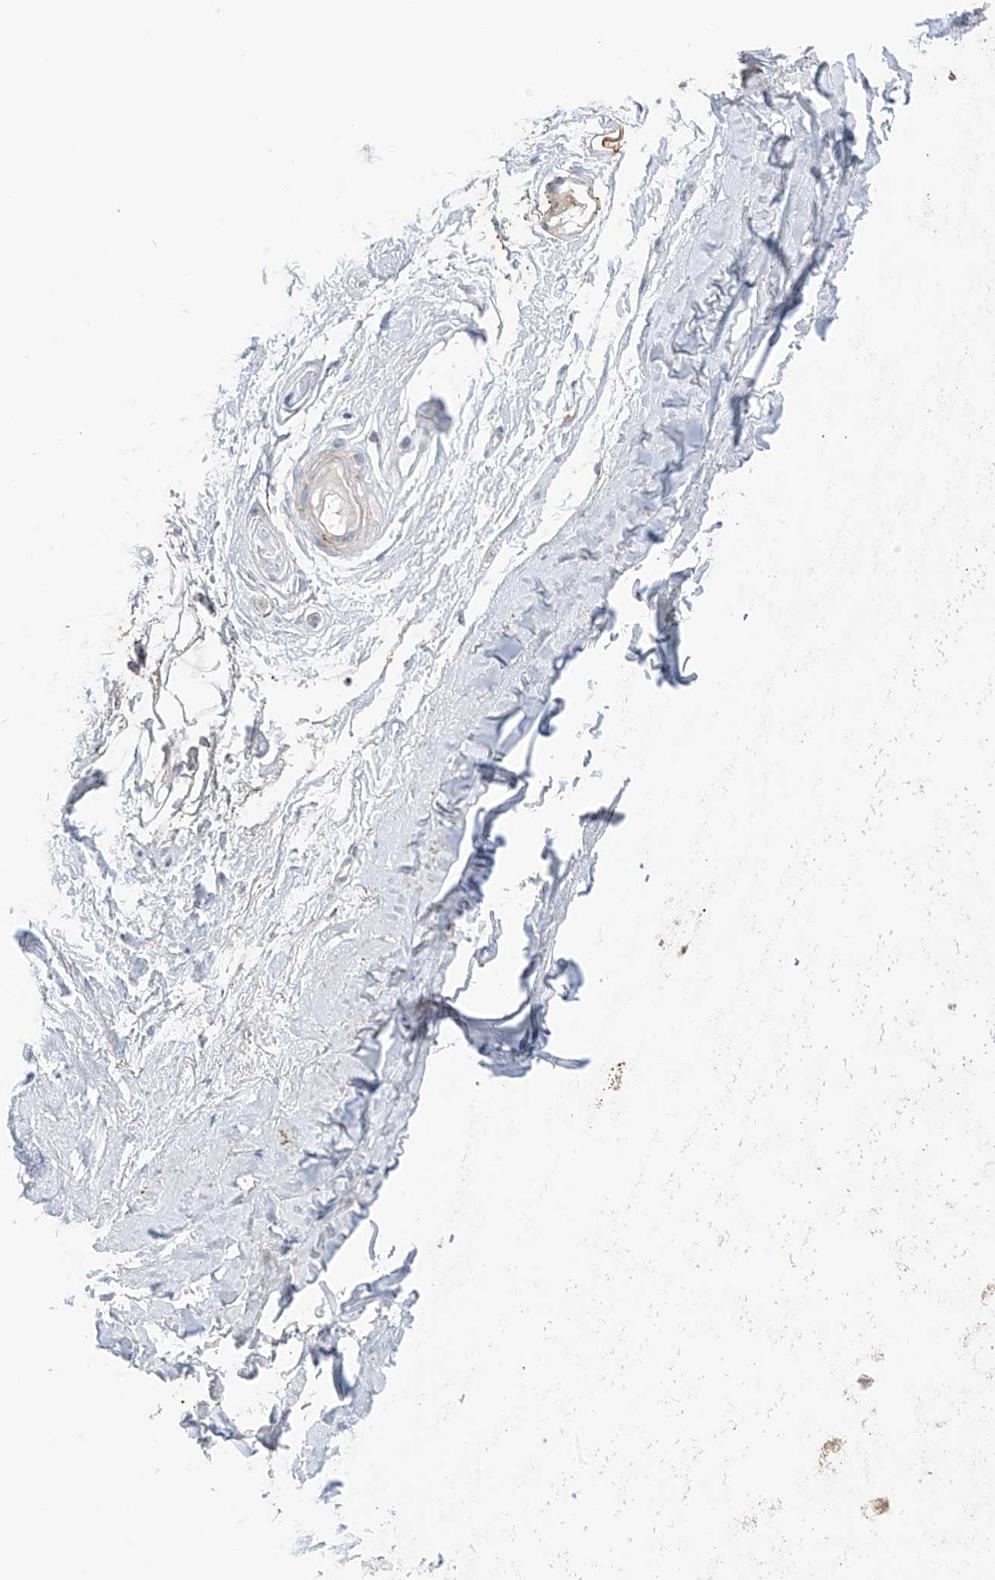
{"staining": {"intensity": "negative", "quantity": "none", "location": "none"}, "tissue": "adipose tissue", "cell_type": "Adipocytes", "image_type": "normal", "snomed": [{"axis": "morphology", "description": "Normal tissue, NOS"}, {"axis": "morphology", "description": "Basal cell carcinoma"}, {"axis": "topography", "description": "Skin"}], "caption": "IHC photomicrograph of benign adipose tissue: human adipose tissue stained with DAB (3,3'-diaminobenzidine) displays no significant protein staining in adipocytes.", "gene": "GALNTL6", "patient": {"sex": "female", "age": 89}}